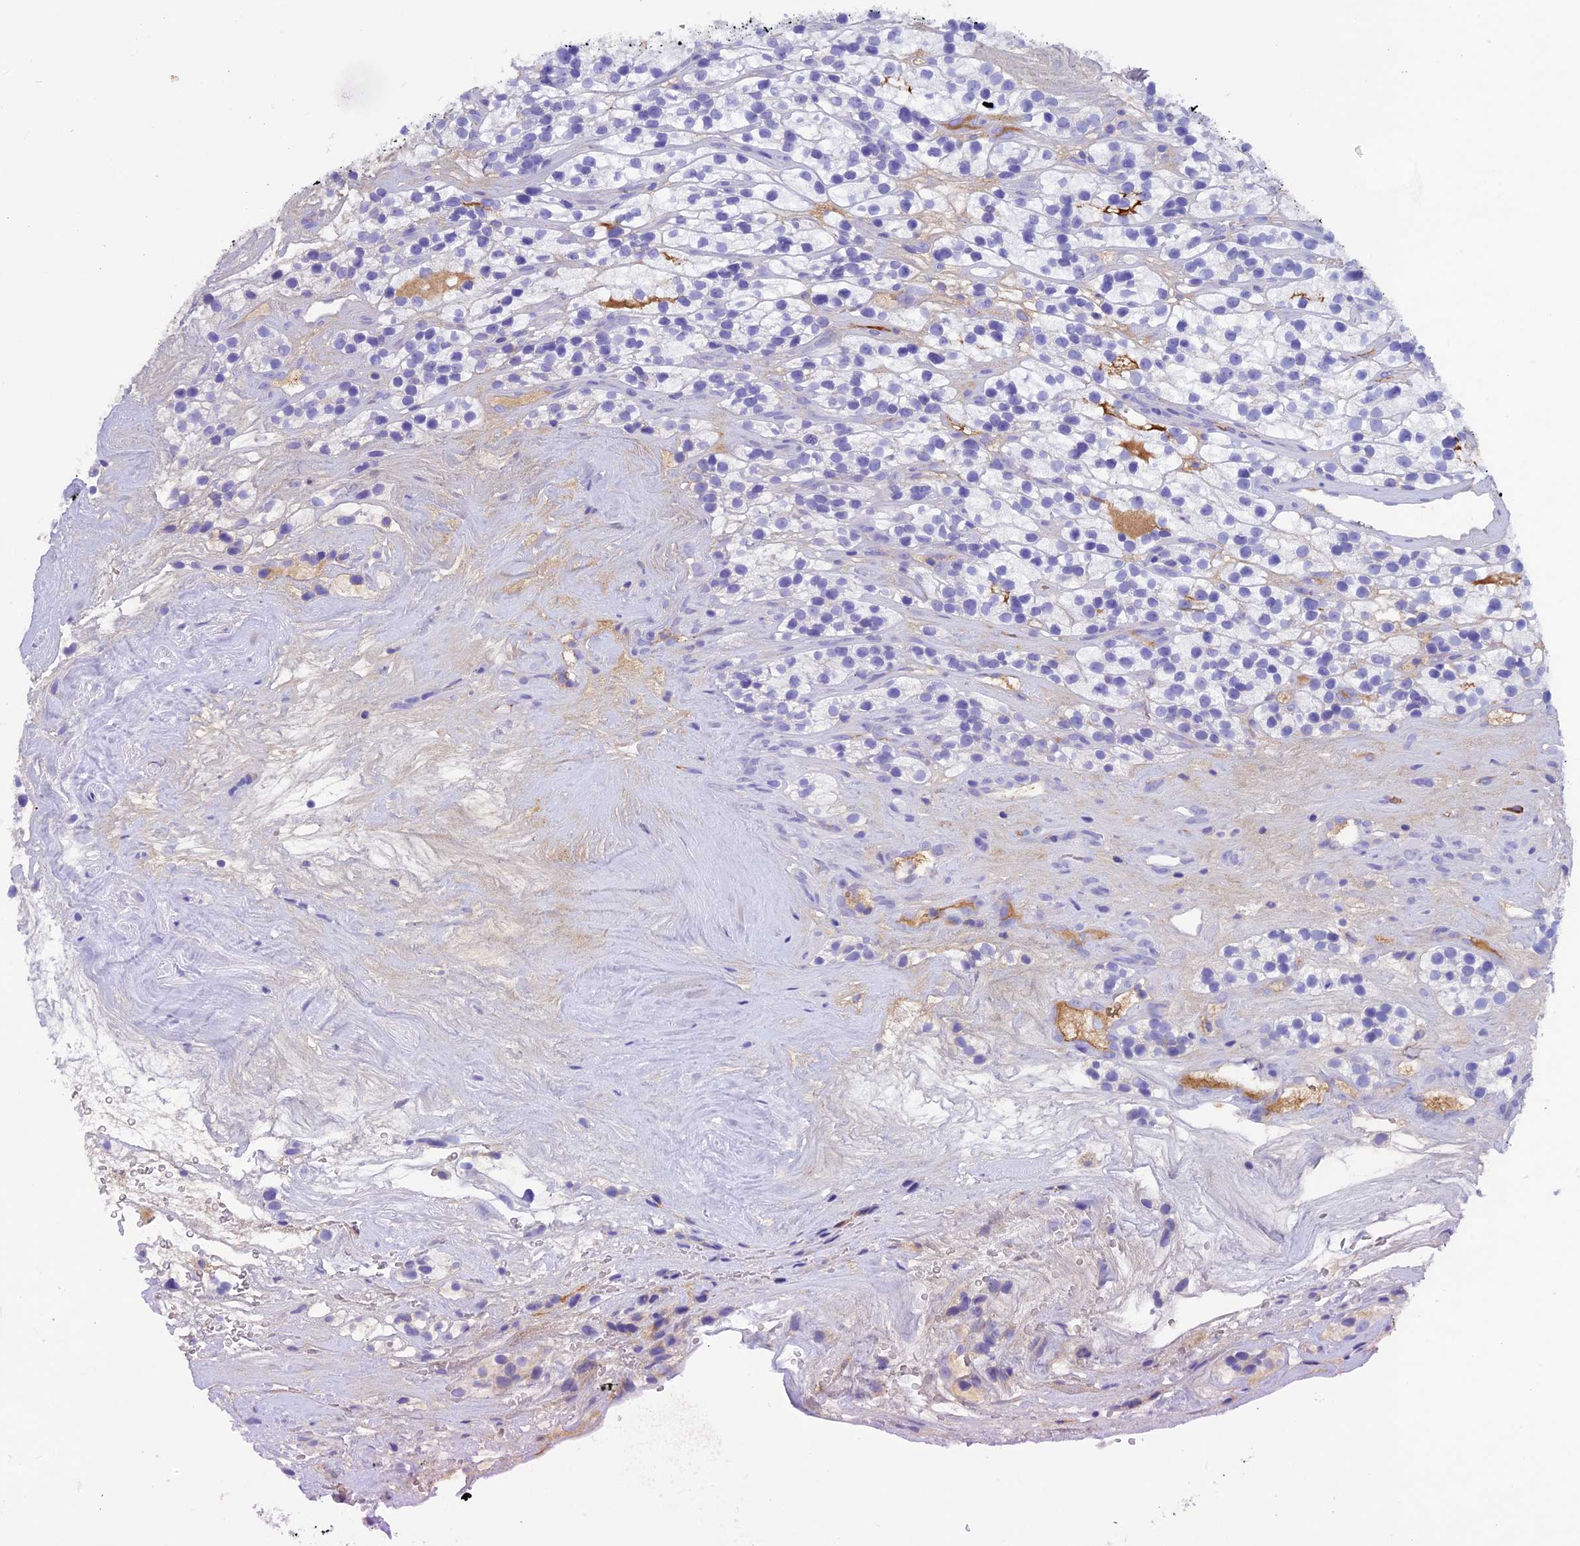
{"staining": {"intensity": "negative", "quantity": "none", "location": "none"}, "tissue": "renal cancer", "cell_type": "Tumor cells", "image_type": "cancer", "snomed": [{"axis": "morphology", "description": "Adenocarcinoma, NOS"}, {"axis": "topography", "description": "Kidney"}], "caption": "This is an immunohistochemistry (IHC) micrograph of human renal cancer (adenocarcinoma). There is no positivity in tumor cells.", "gene": "IGSF6", "patient": {"sex": "female", "age": 57}}